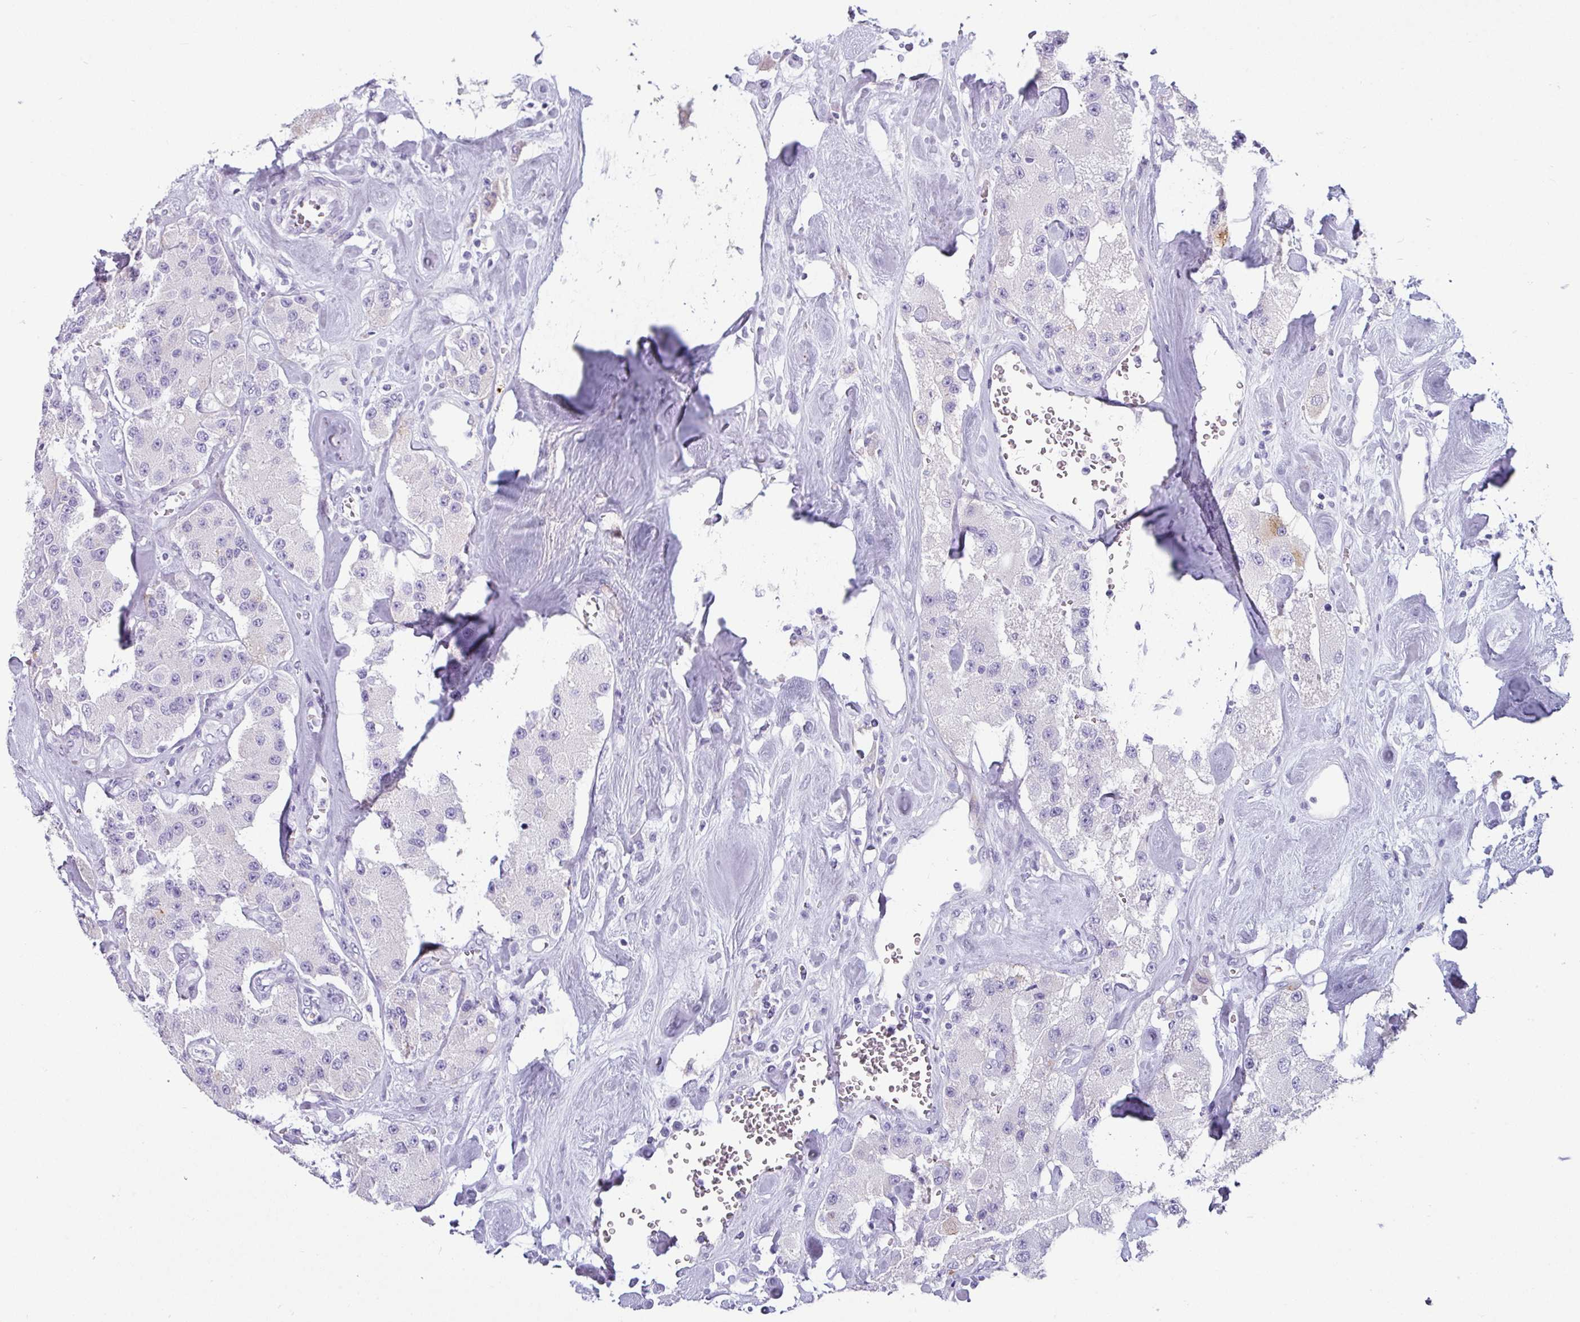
{"staining": {"intensity": "negative", "quantity": "none", "location": "none"}, "tissue": "carcinoid", "cell_type": "Tumor cells", "image_type": "cancer", "snomed": [{"axis": "morphology", "description": "Carcinoid, malignant, NOS"}, {"axis": "topography", "description": "Pancreas"}], "caption": "Immunohistochemistry histopathology image of neoplastic tissue: human carcinoid stained with DAB (3,3'-diaminobenzidine) displays no significant protein staining in tumor cells.", "gene": "VCY1B", "patient": {"sex": "male", "age": 41}}